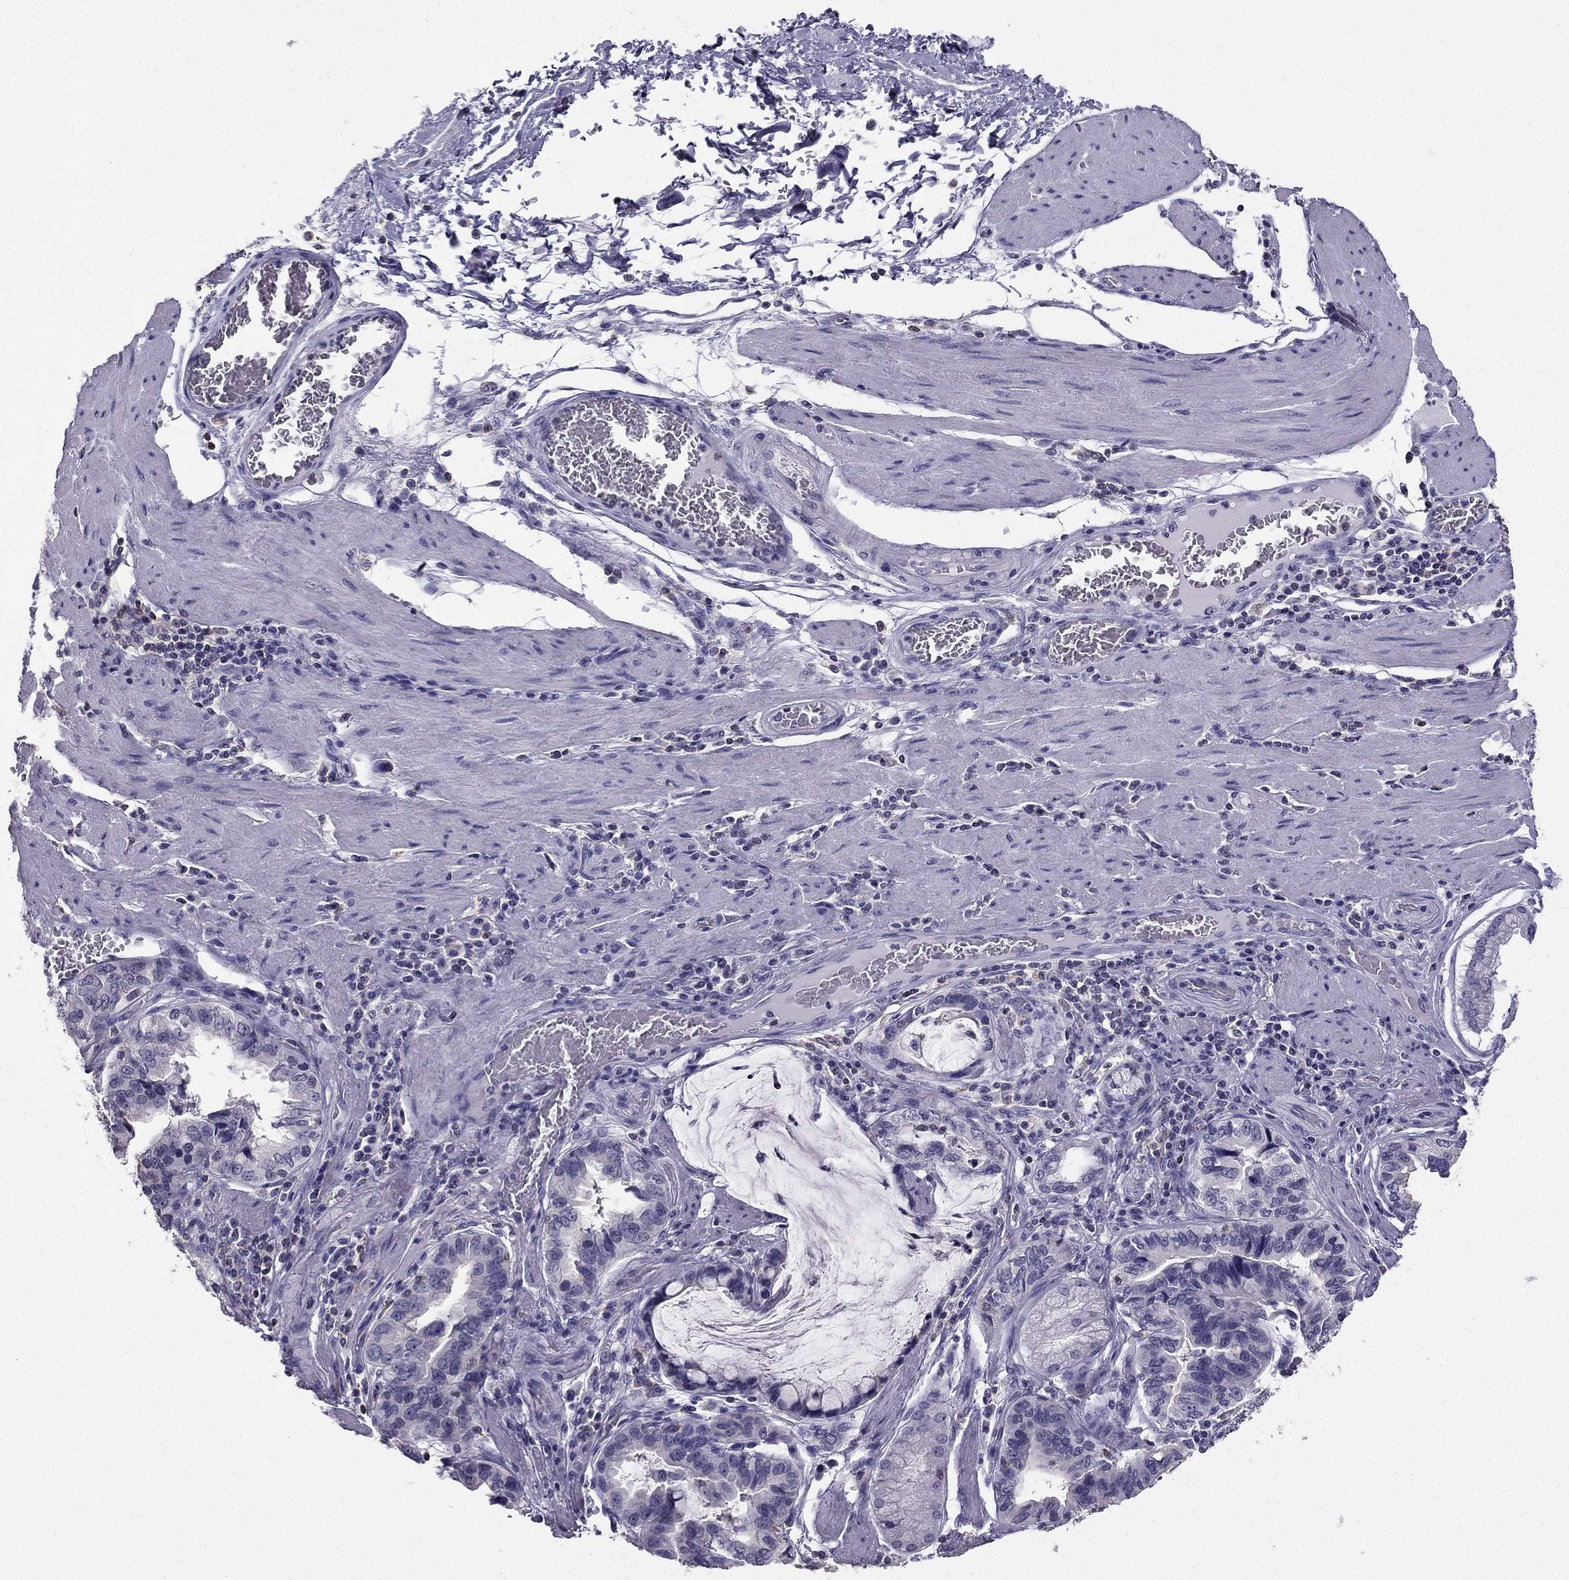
{"staining": {"intensity": "negative", "quantity": "none", "location": "none"}, "tissue": "stomach cancer", "cell_type": "Tumor cells", "image_type": "cancer", "snomed": [{"axis": "morphology", "description": "Adenocarcinoma, NOS"}, {"axis": "topography", "description": "Stomach, lower"}], "caption": "An immunohistochemistry (IHC) histopathology image of stomach cancer (adenocarcinoma) is shown. There is no staining in tumor cells of stomach cancer (adenocarcinoma).", "gene": "CCK", "patient": {"sex": "female", "age": 76}}